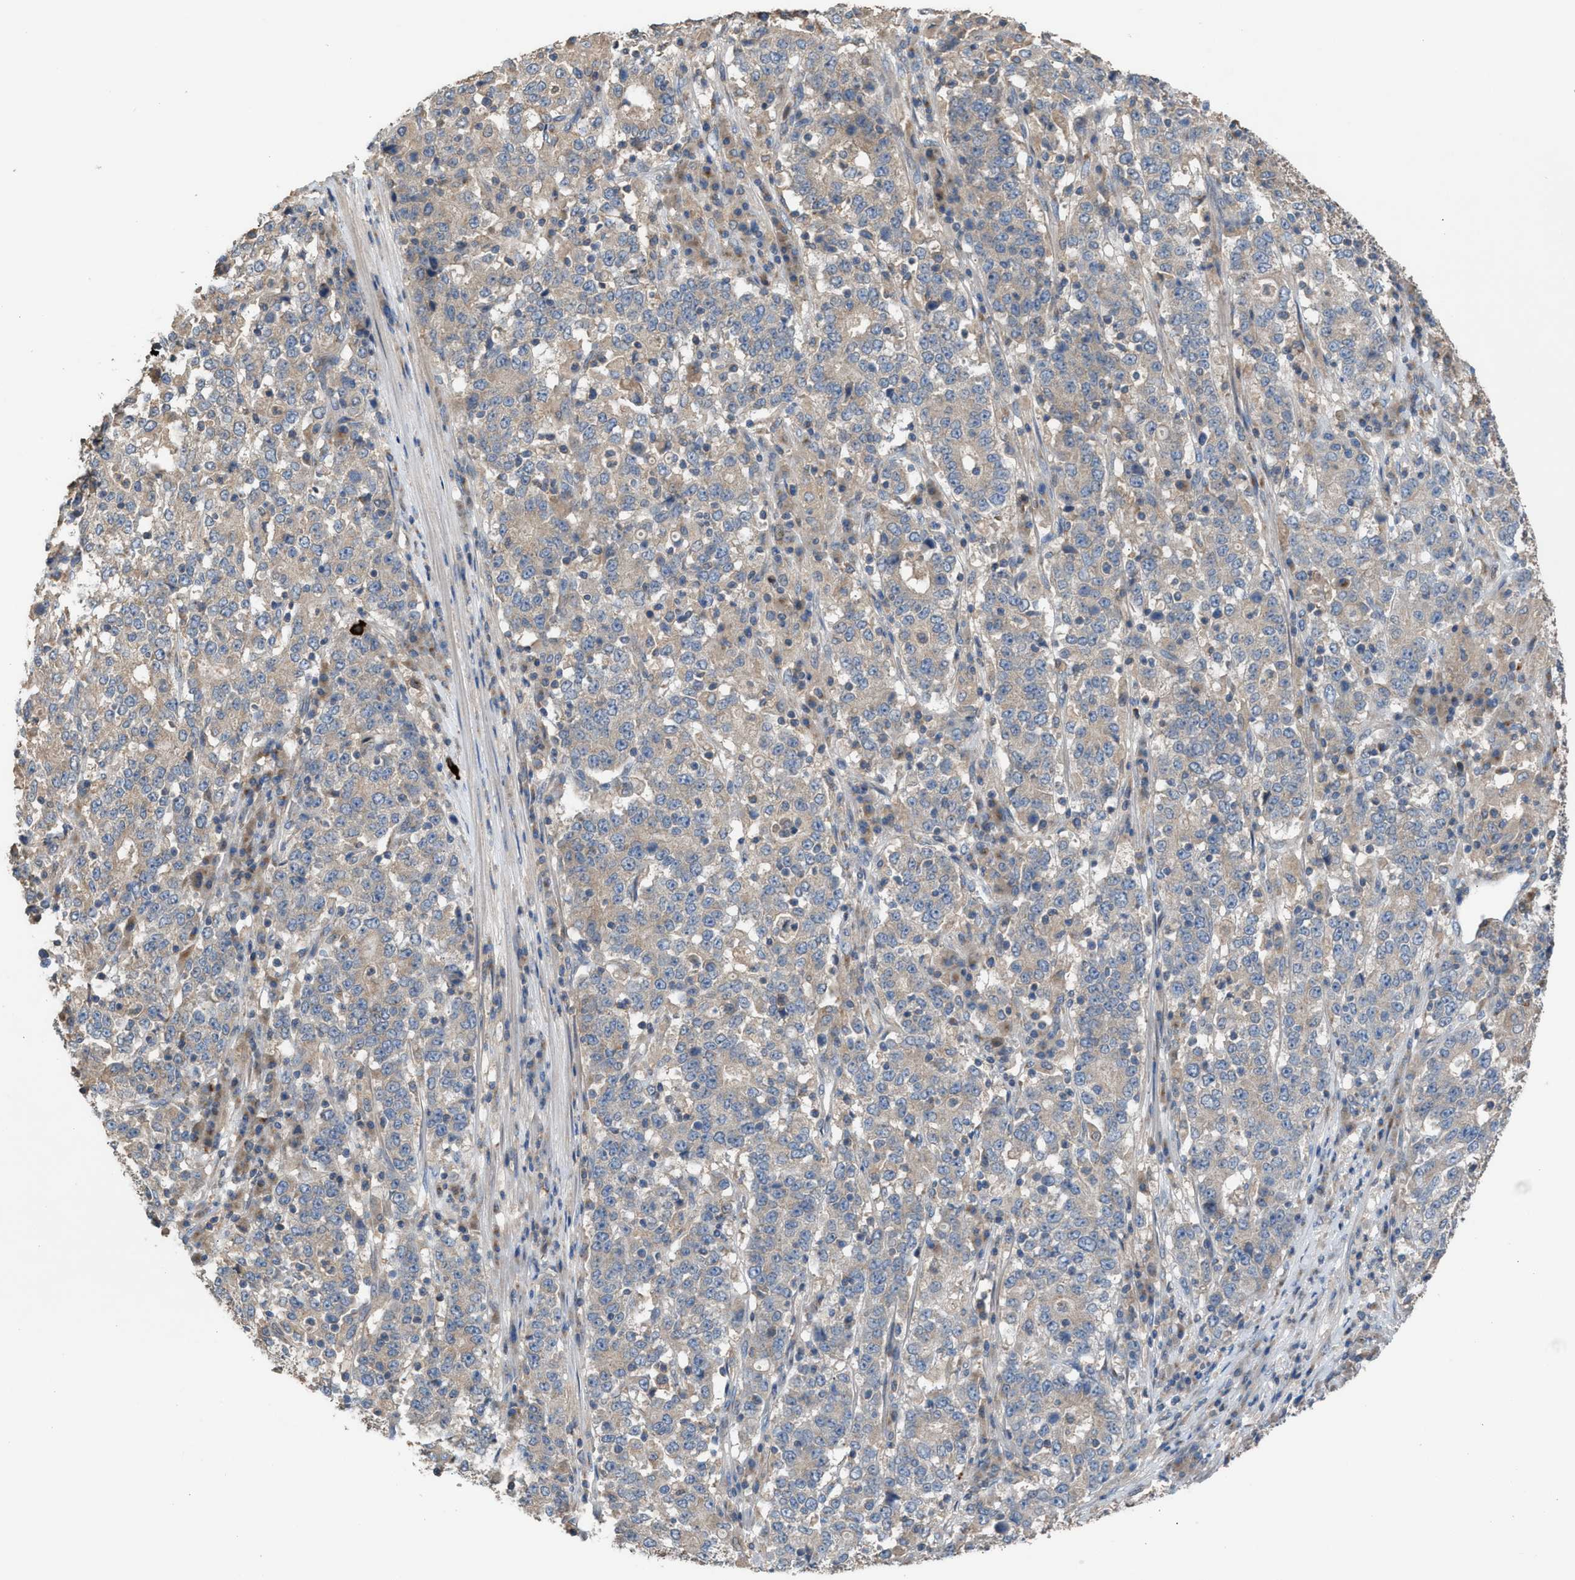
{"staining": {"intensity": "weak", "quantity": "25%-75%", "location": "cytoplasmic/membranous"}, "tissue": "stomach cancer", "cell_type": "Tumor cells", "image_type": "cancer", "snomed": [{"axis": "morphology", "description": "Adenocarcinoma, NOS"}, {"axis": "topography", "description": "Stomach"}], "caption": "A high-resolution histopathology image shows IHC staining of stomach cancer (adenocarcinoma), which demonstrates weak cytoplasmic/membranous staining in about 25%-75% of tumor cells.", "gene": "TPK1", "patient": {"sex": "male", "age": 59}}